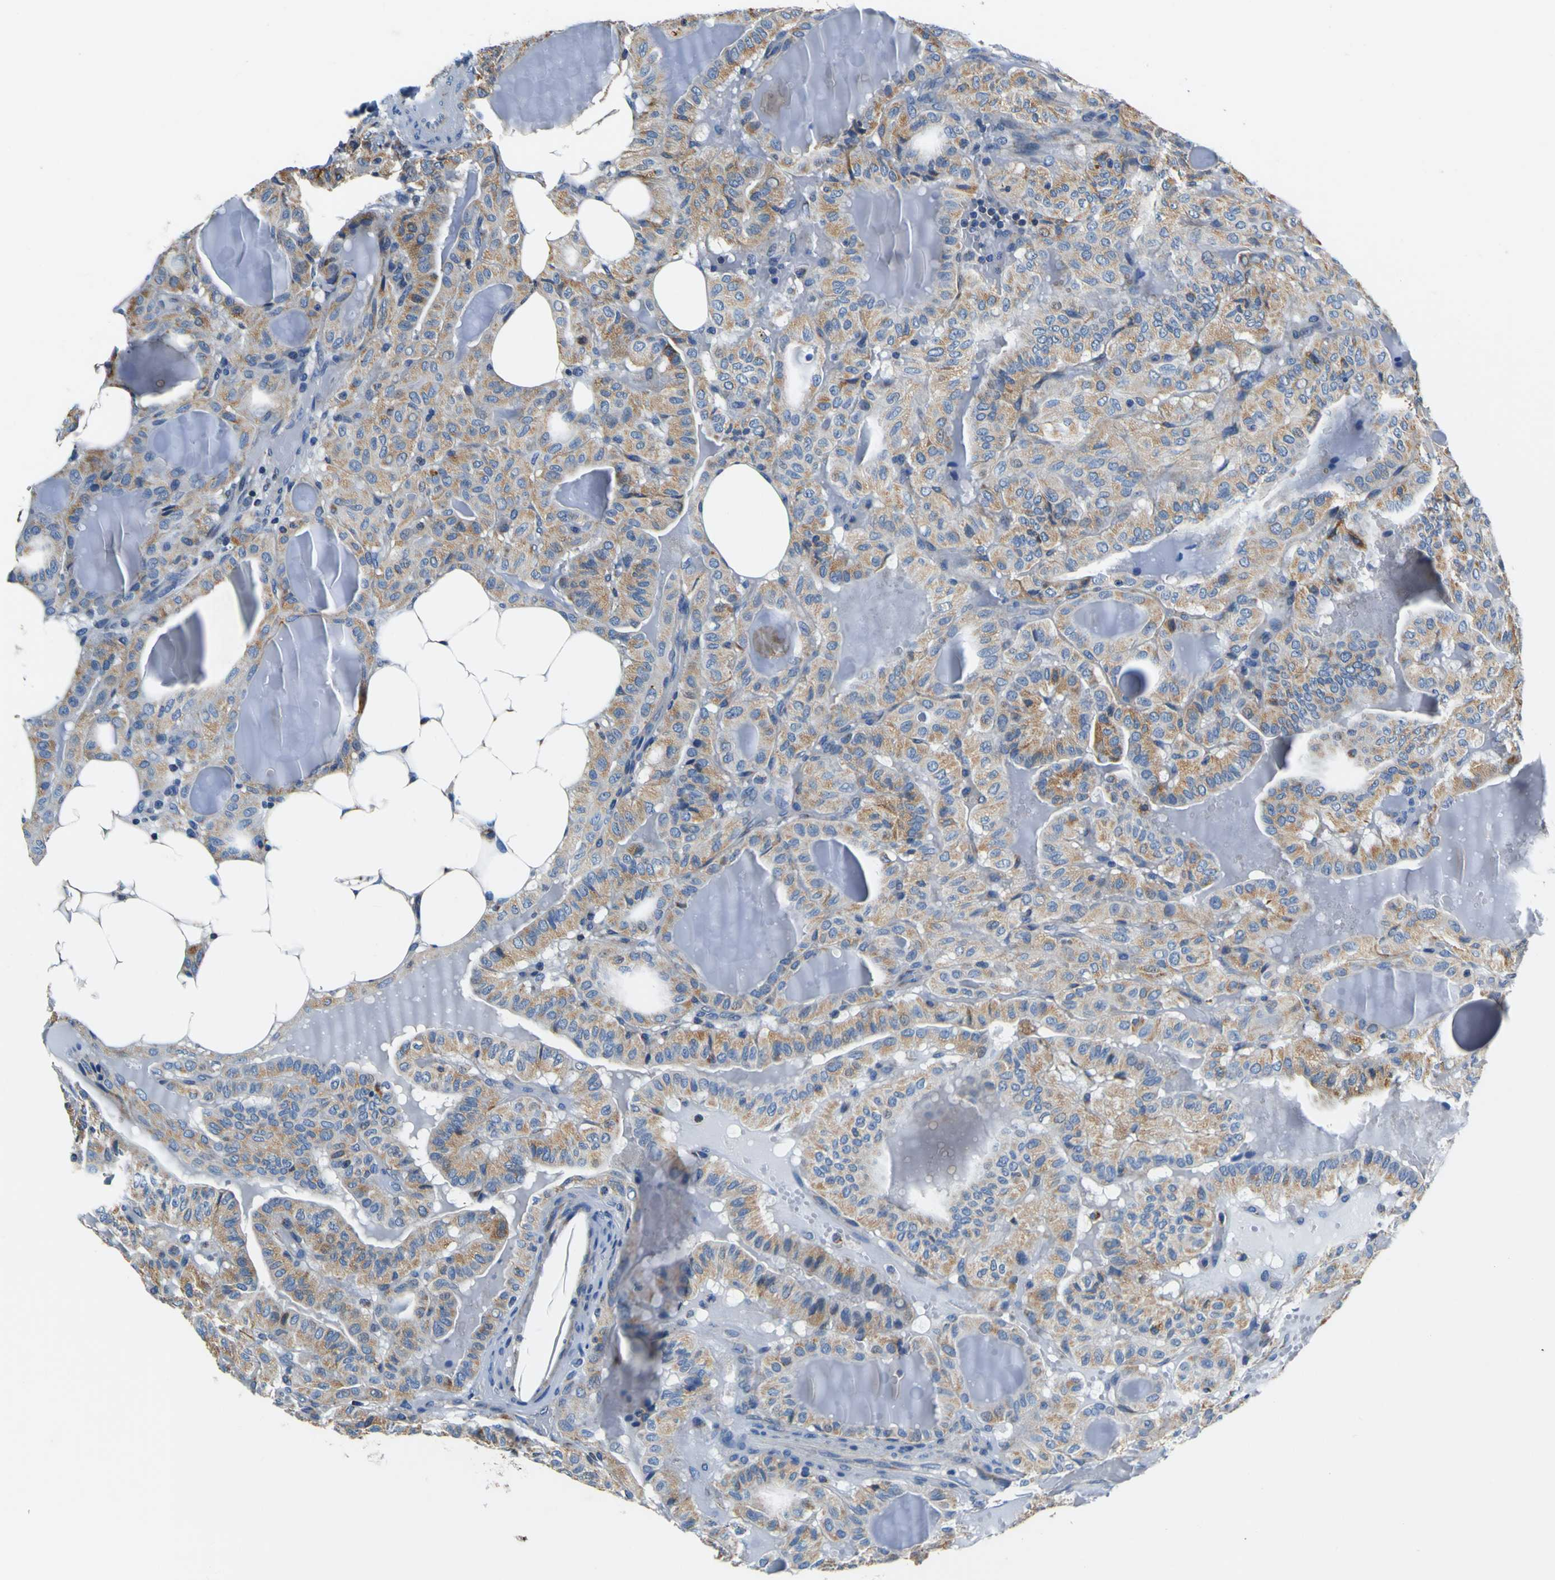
{"staining": {"intensity": "moderate", "quantity": ">75%", "location": "cytoplasmic/membranous"}, "tissue": "thyroid cancer", "cell_type": "Tumor cells", "image_type": "cancer", "snomed": [{"axis": "morphology", "description": "Papillary adenocarcinoma, NOS"}, {"axis": "topography", "description": "Thyroid gland"}], "caption": "Thyroid cancer (papillary adenocarcinoma) stained with a protein marker exhibits moderate staining in tumor cells.", "gene": "LRP4", "patient": {"sex": "male", "age": 77}}